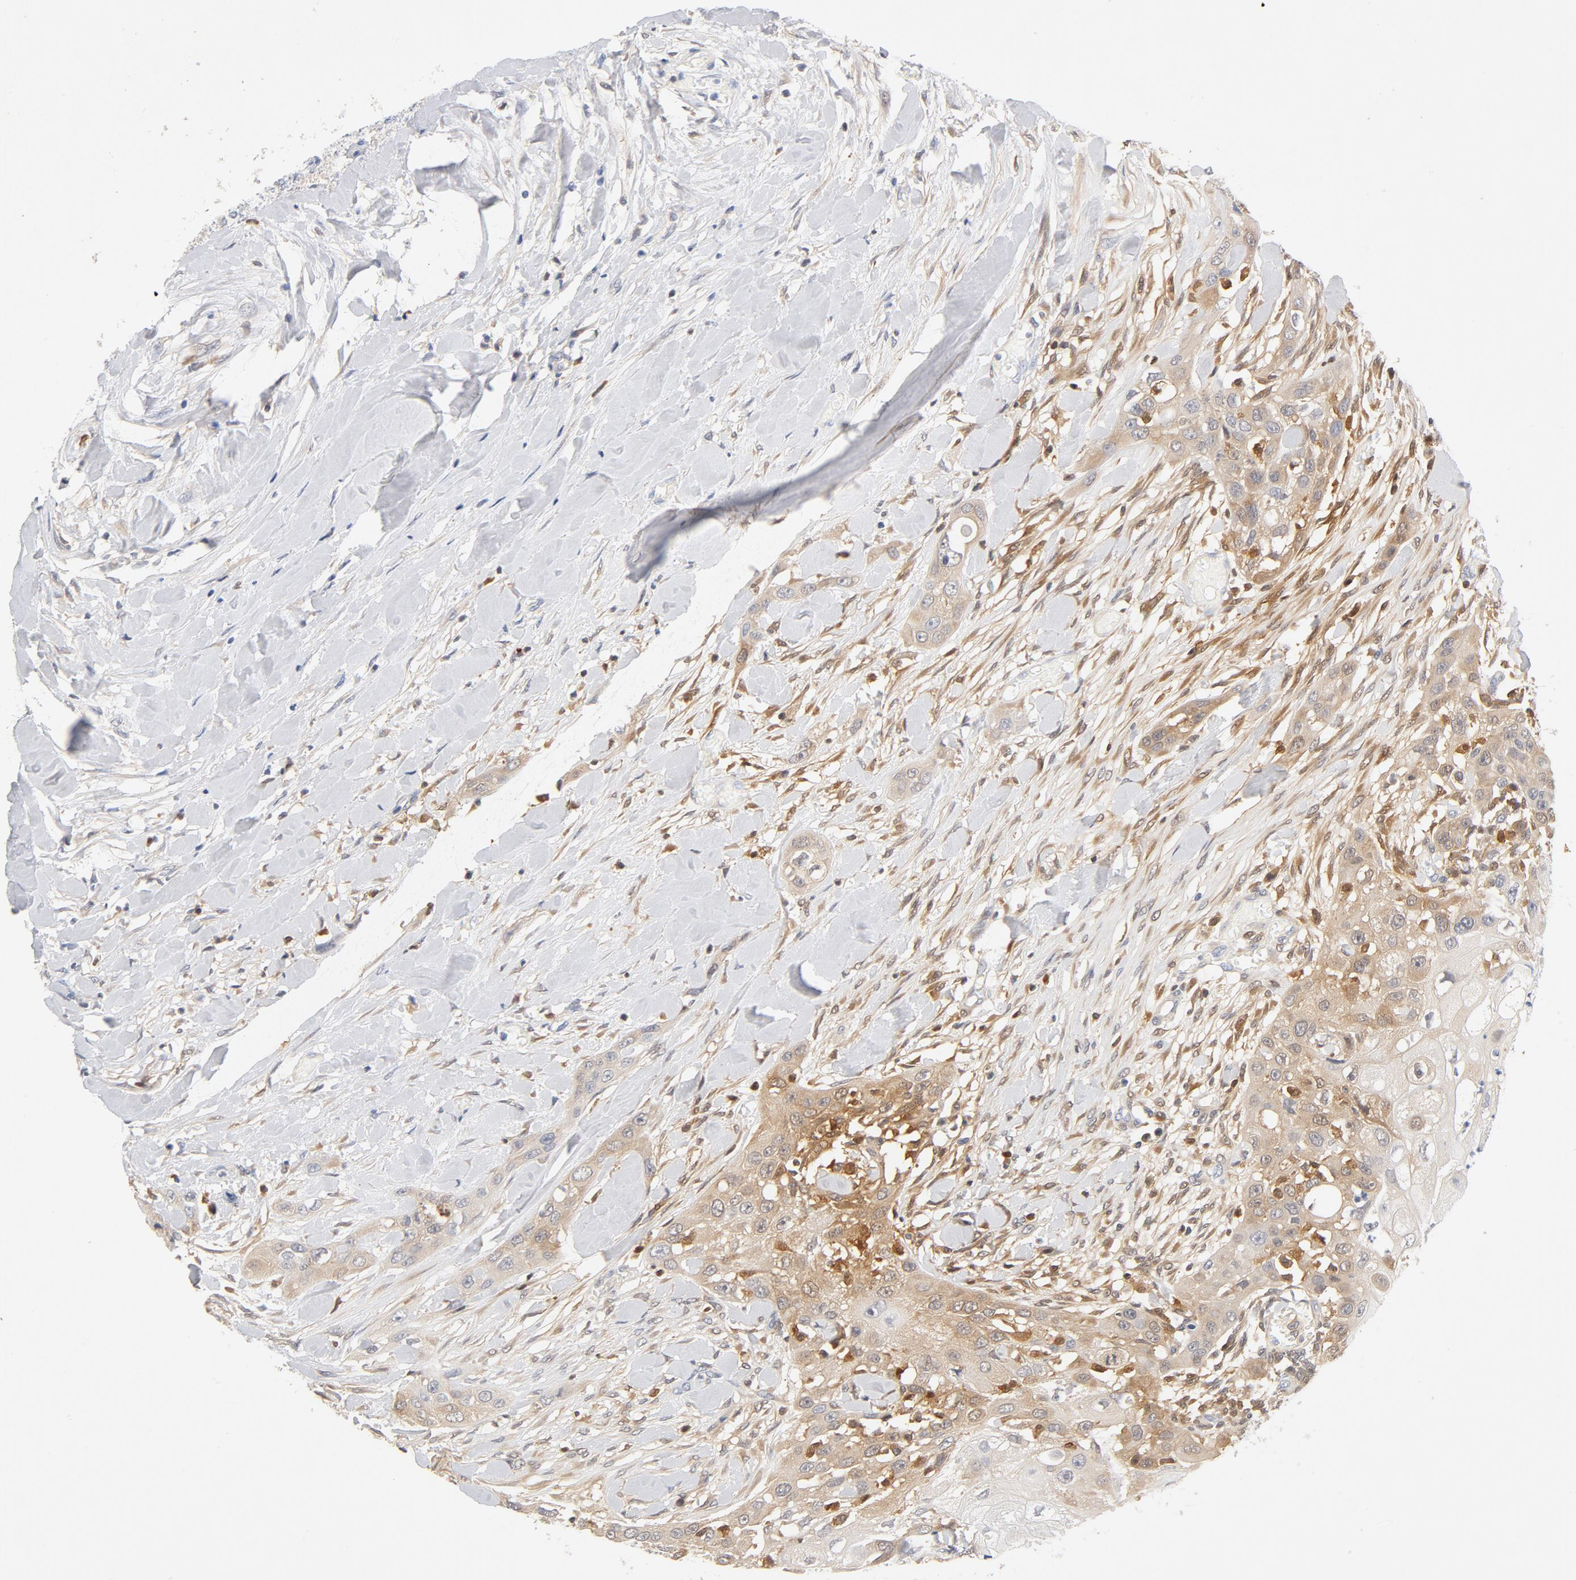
{"staining": {"intensity": "moderate", "quantity": "25%-75%", "location": "cytoplasmic/membranous"}, "tissue": "head and neck cancer", "cell_type": "Tumor cells", "image_type": "cancer", "snomed": [{"axis": "morphology", "description": "Neoplasm, malignant, NOS"}, {"axis": "topography", "description": "Salivary gland"}, {"axis": "topography", "description": "Head-Neck"}], "caption": "Immunohistochemical staining of human head and neck cancer (malignant neoplasm) demonstrates moderate cytoplasmic/membranous protein expression in about 25%-75% of tumor cells.", "gene": "STAT1", "patient": {"sex": "male", "age": 43}}